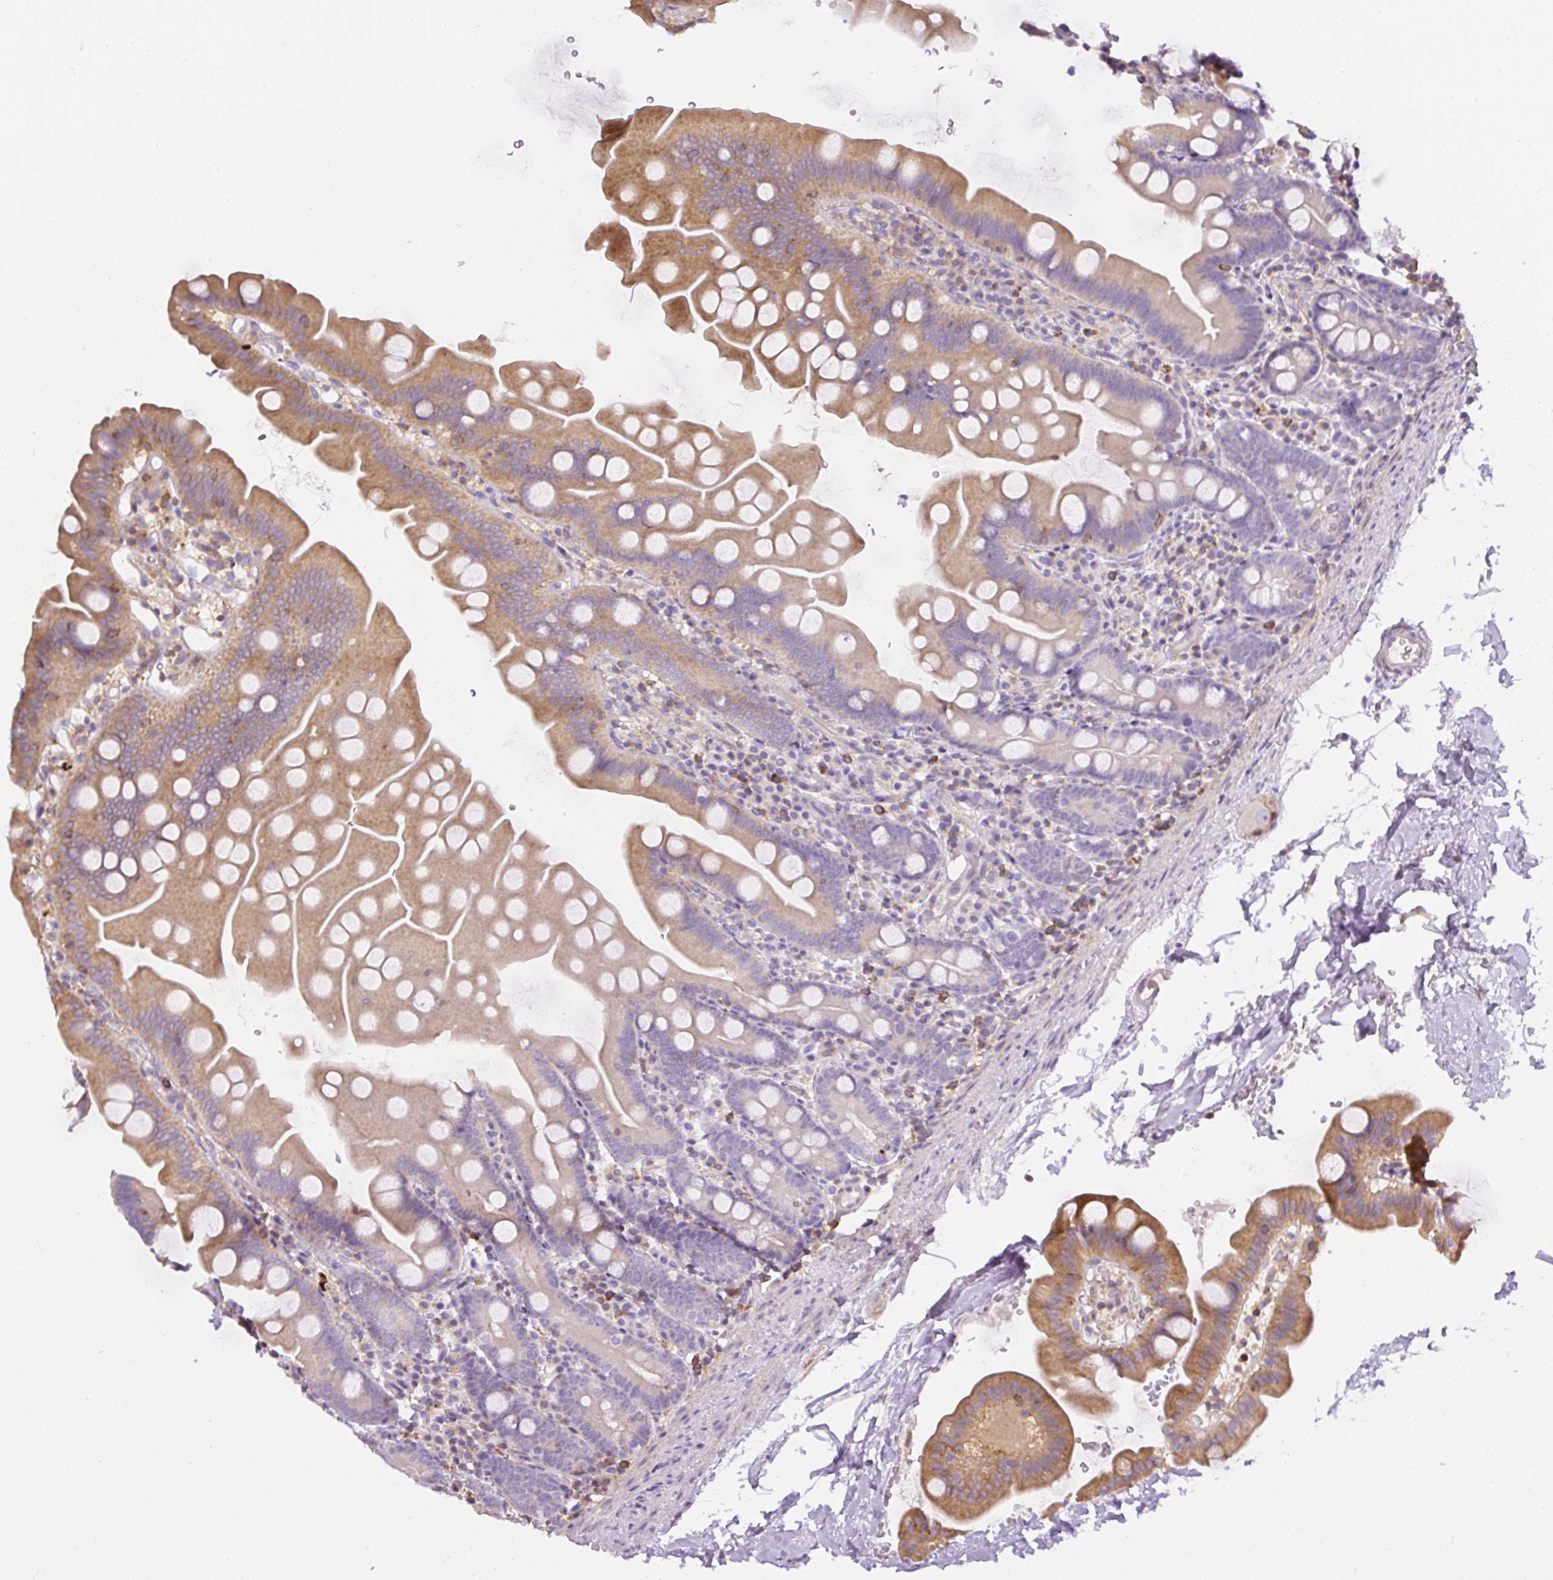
{"staining": {"intensity": "moderate", "quantity": "25%-75%", "location": "cytoplasmic/membranous"}, "tissue": "small intestine", "cell_type": "Glandular cells", "image_type": "normal", "snomed": [{"axis": "morphology", "description": "Normal tissue, NOS"}, {"axis": "topography", "description": "Small intestine"}], "caption": "Small intestine stained with a brown dye demonstrates moderate cytoplasmic/membranous positive positivity in about 25%-75% of glandular cells.", "gene": "PIP5KL1", "patient": {"sex": "female", "age": 68}}